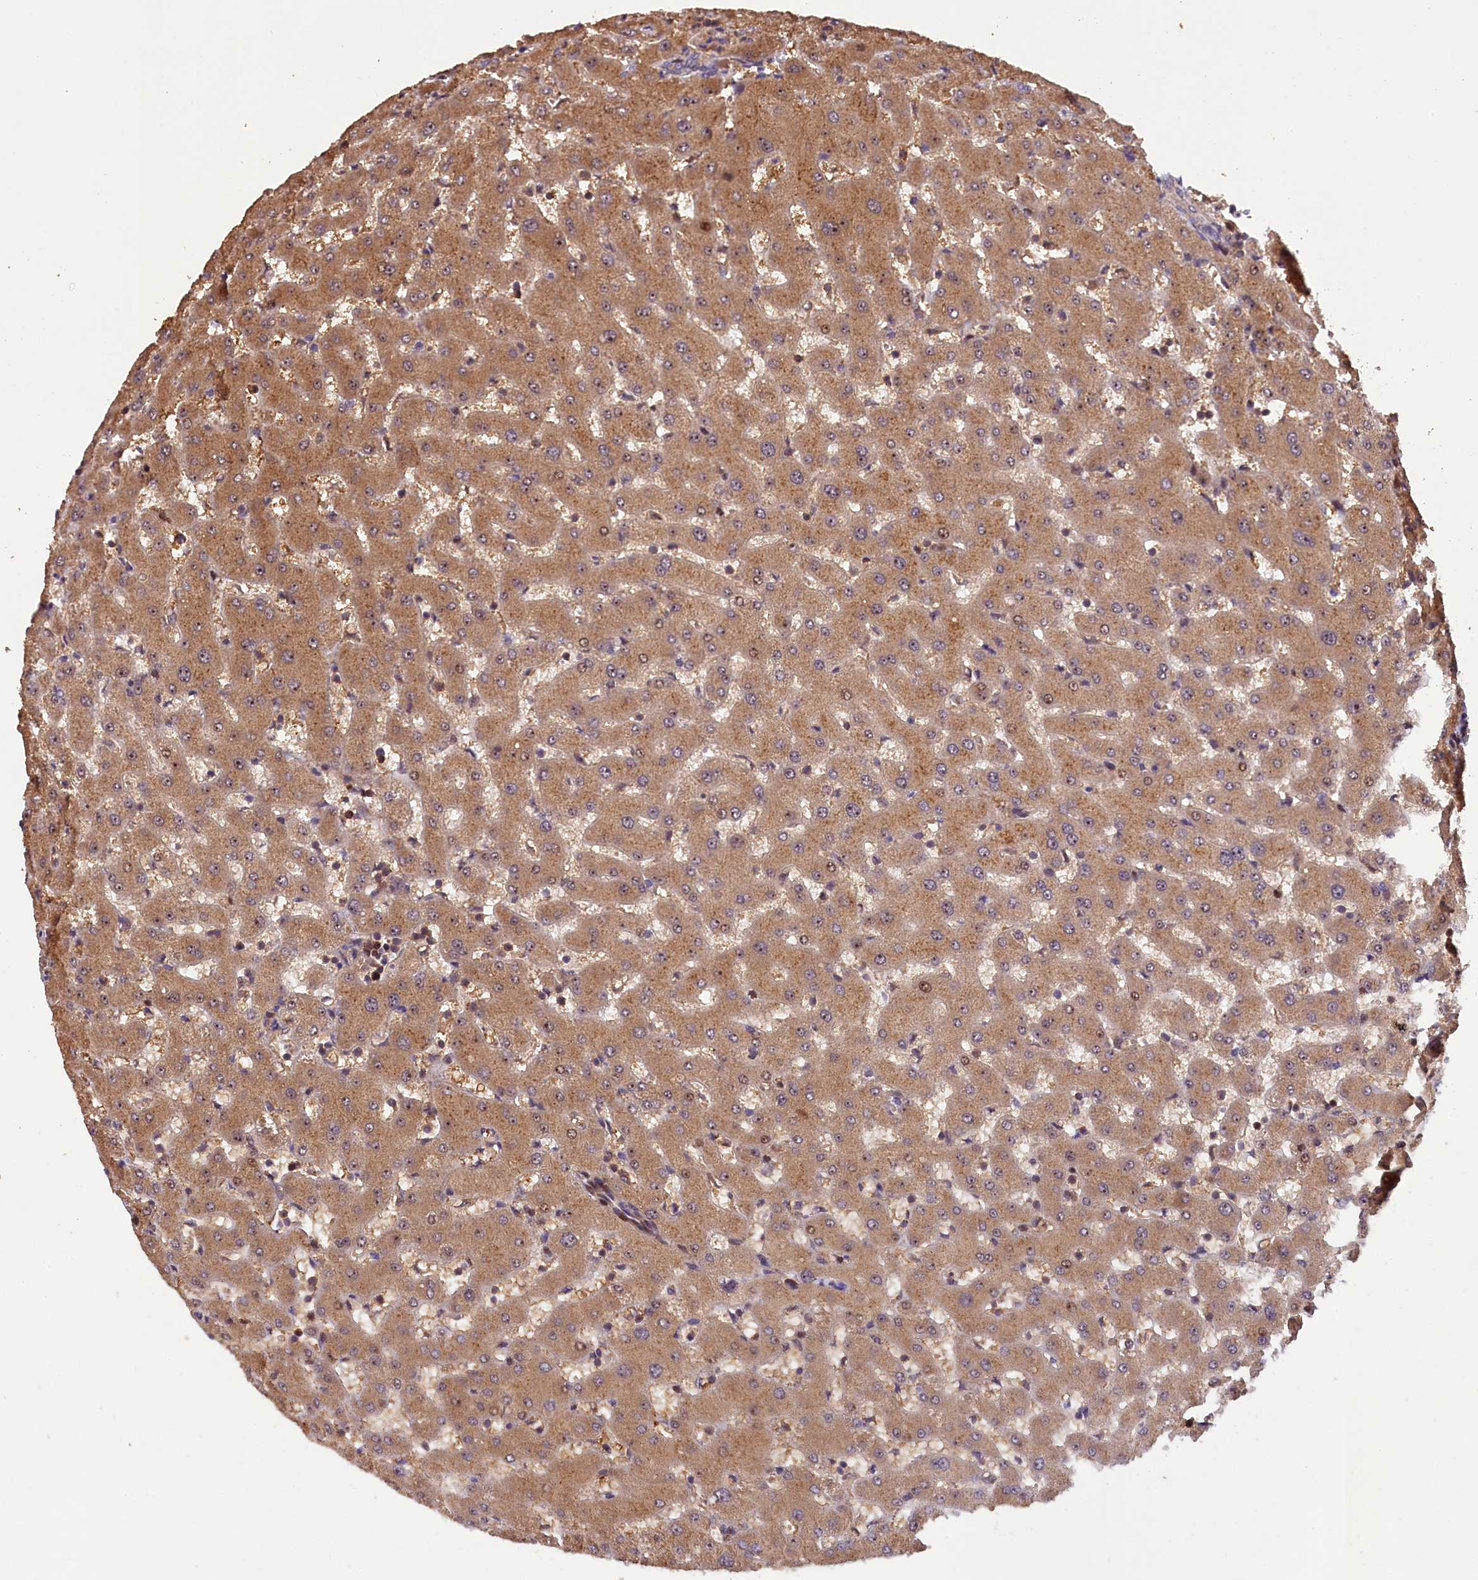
{"staining": {"intensity": "weak", "quantity": ">75%", "location": "cytoplasmic/membranous"}, "tissue": "liver", "cell_type": "Cholangiocytes", "image_type": "normal", "snomed": [{"axis": "morphology", "description": "Normal tissue, NOS"}, {"axis": "topography", "description": "Liver"}], "caption": "Immunohistochemistry image of unremarkable human liver stained for a protein (brown), which reveals low levels of weak cytoplasmic/membranous staining in approximately >75% of cholangiocytes.", "gene": "PHAF1", "patient": {"sex": "female", "age": 63}}